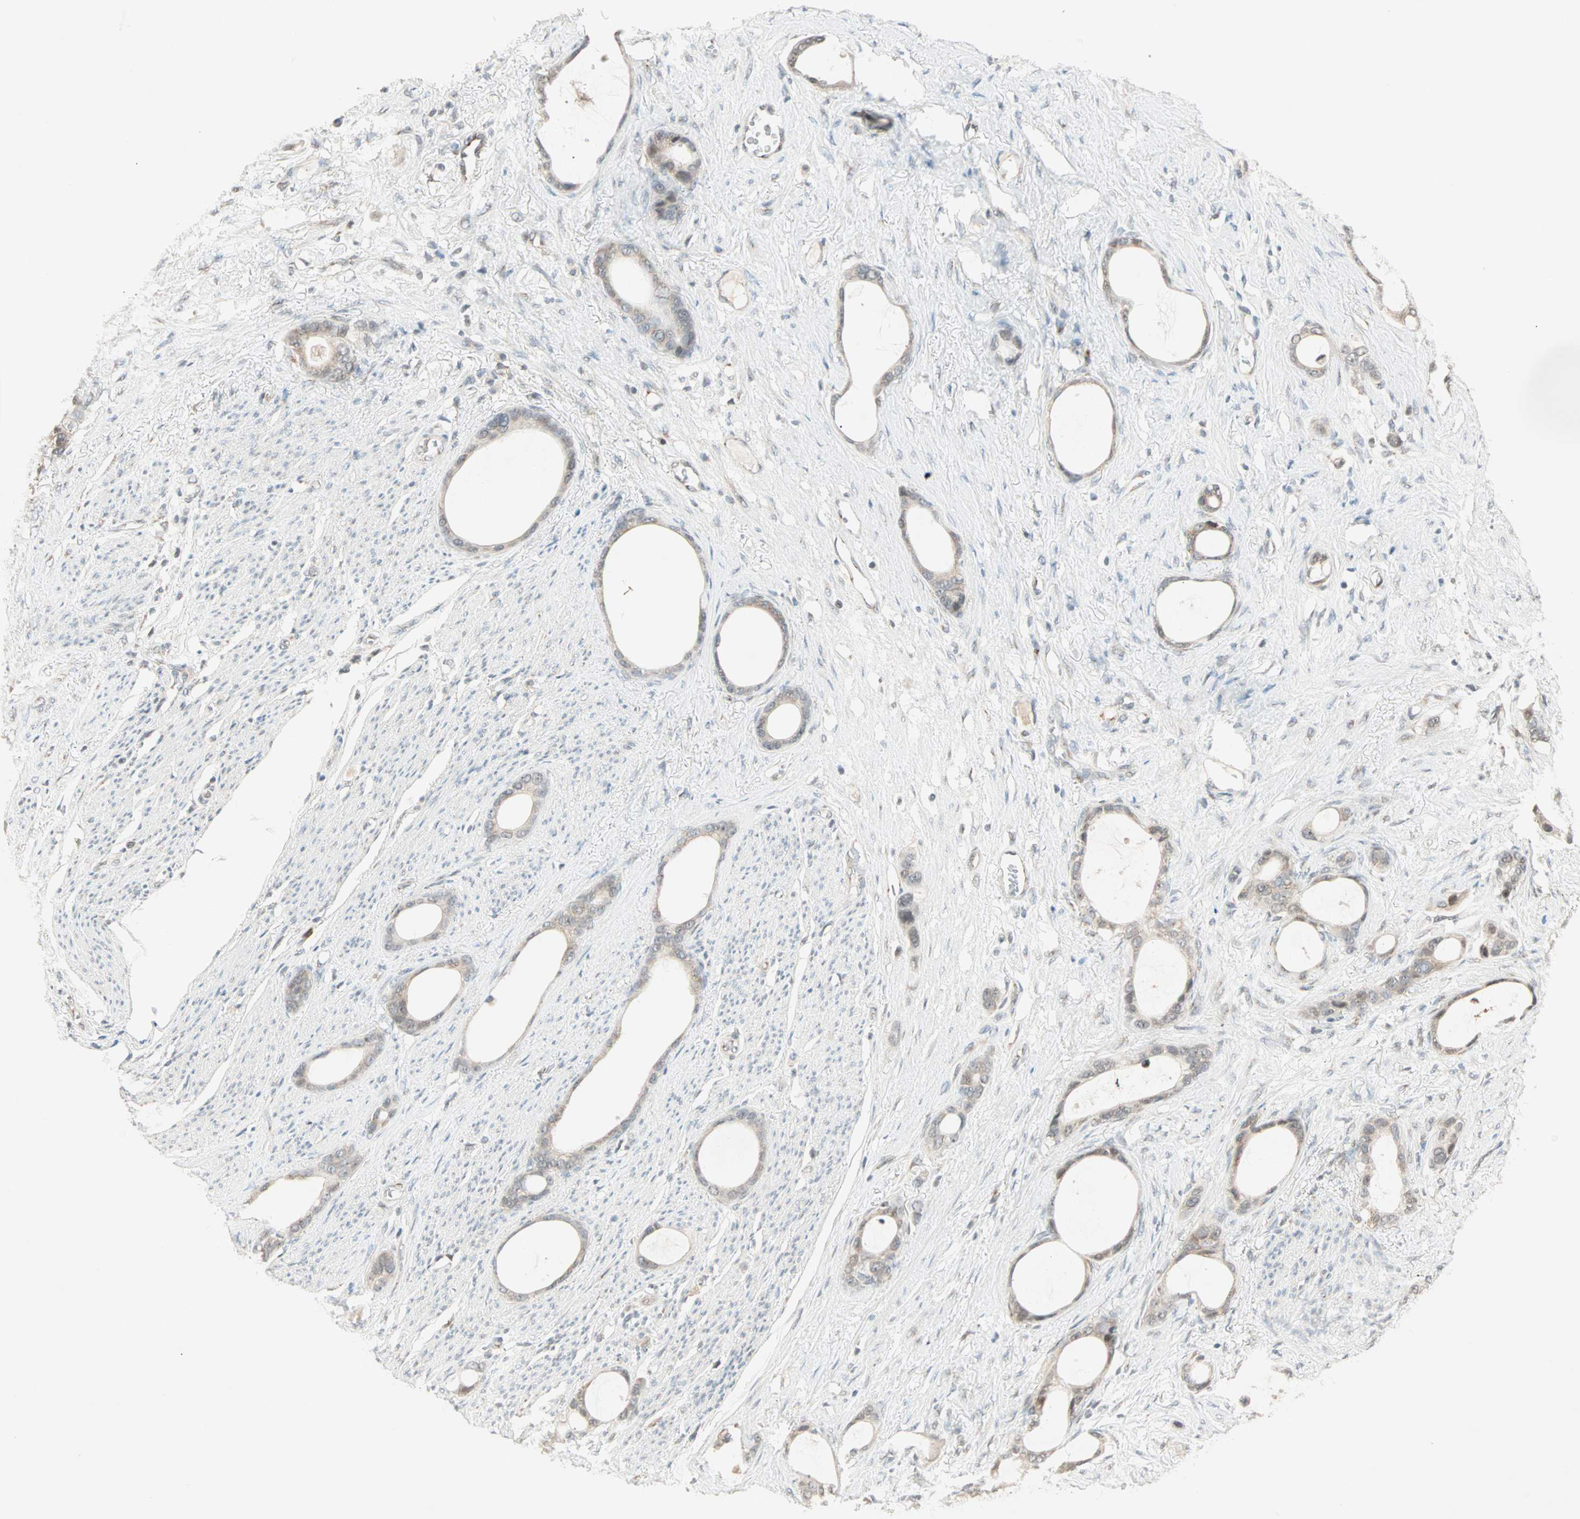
{"staining": {"intensity": "weak", "quantity": "<25%", "location": "cytoplasmic/membranous"}, "tissue": "stomach cancer", "cell_type": "Tumor cells", "image_type": "cancer", "snomed": [{"axis": "morphology", "description": "Adenocarcinoma, NOS"}, {"axis": "topography", "description": "Stomach"}], "caption": "High magnification brightfield microscopy of stomach adenocarcinoma stained with DAB (3,3'-diaminobenzidine) (brown) and counterstained with hematoxylin (blue): tumor cells show no significant expression.", "gene": "PRDM2", "patient": {"sex": "female", "age": 75}}